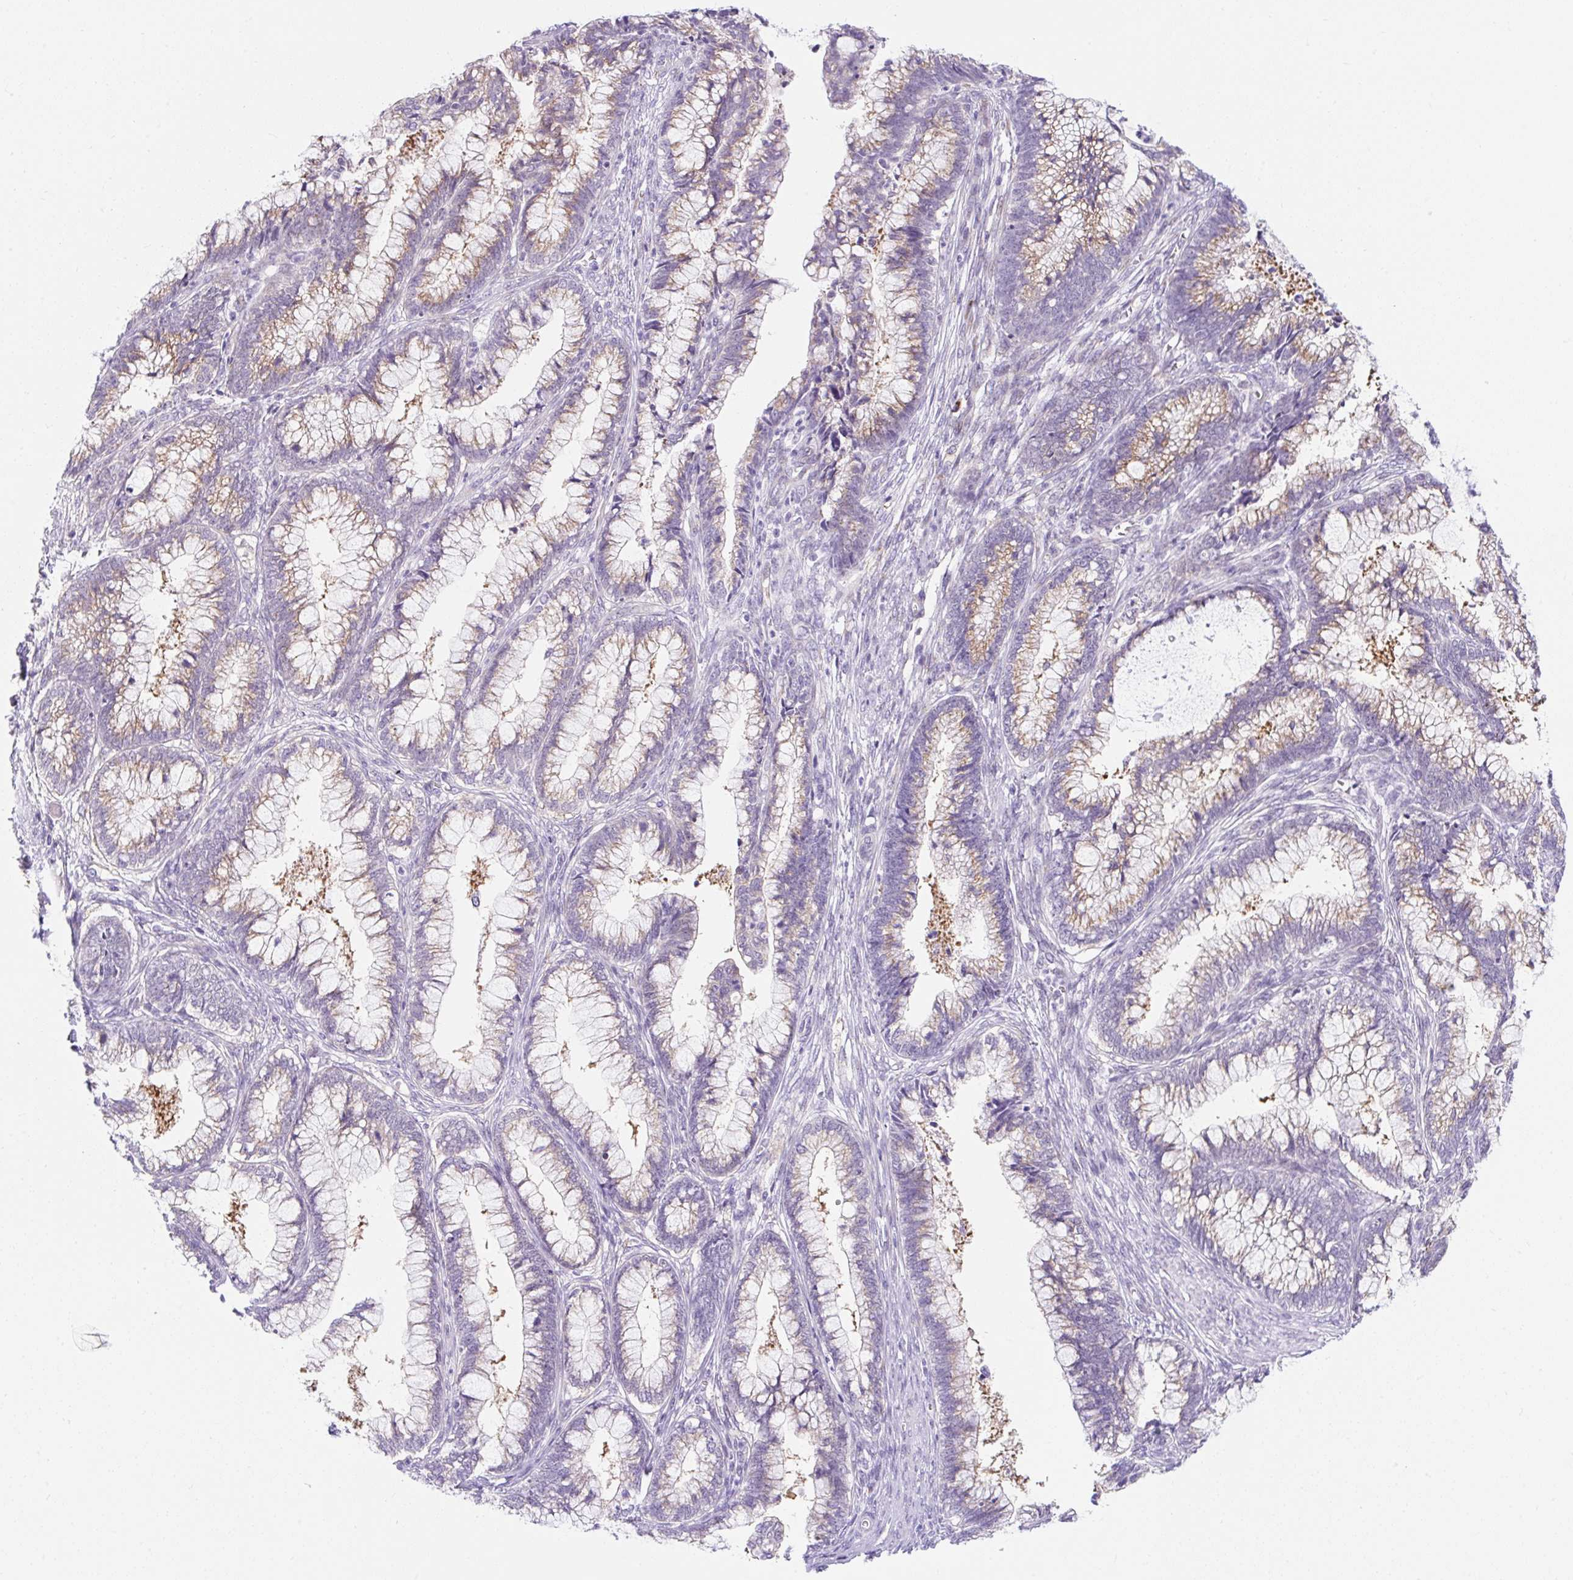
{"staining": {"intensity": "moderate", "quantity": "25%-75%", "location": "cytoplasmic/membranous"}, "tissue": "cervical cancer", "cell_type": "Tumor cells", "image_type": "cancer", "snomed": [{"axis": "morphology", "description": "Adenocarcinoma, NOS"}, {"axis": "topography", "description": "Cervix"}], "caption": "Immunohistochemistry (IHC) of cervical cancer displays medium levels of moderate cytoplasmic/membranous staining in approximately 25%-75% of tumor cells. Using DAB (brown) and hematoxylin (blue) stains, captured at high magnification using brightfield microscopy.", "gene": "GOLGA8A", "patient": {"sex": "female", "age": 44}}